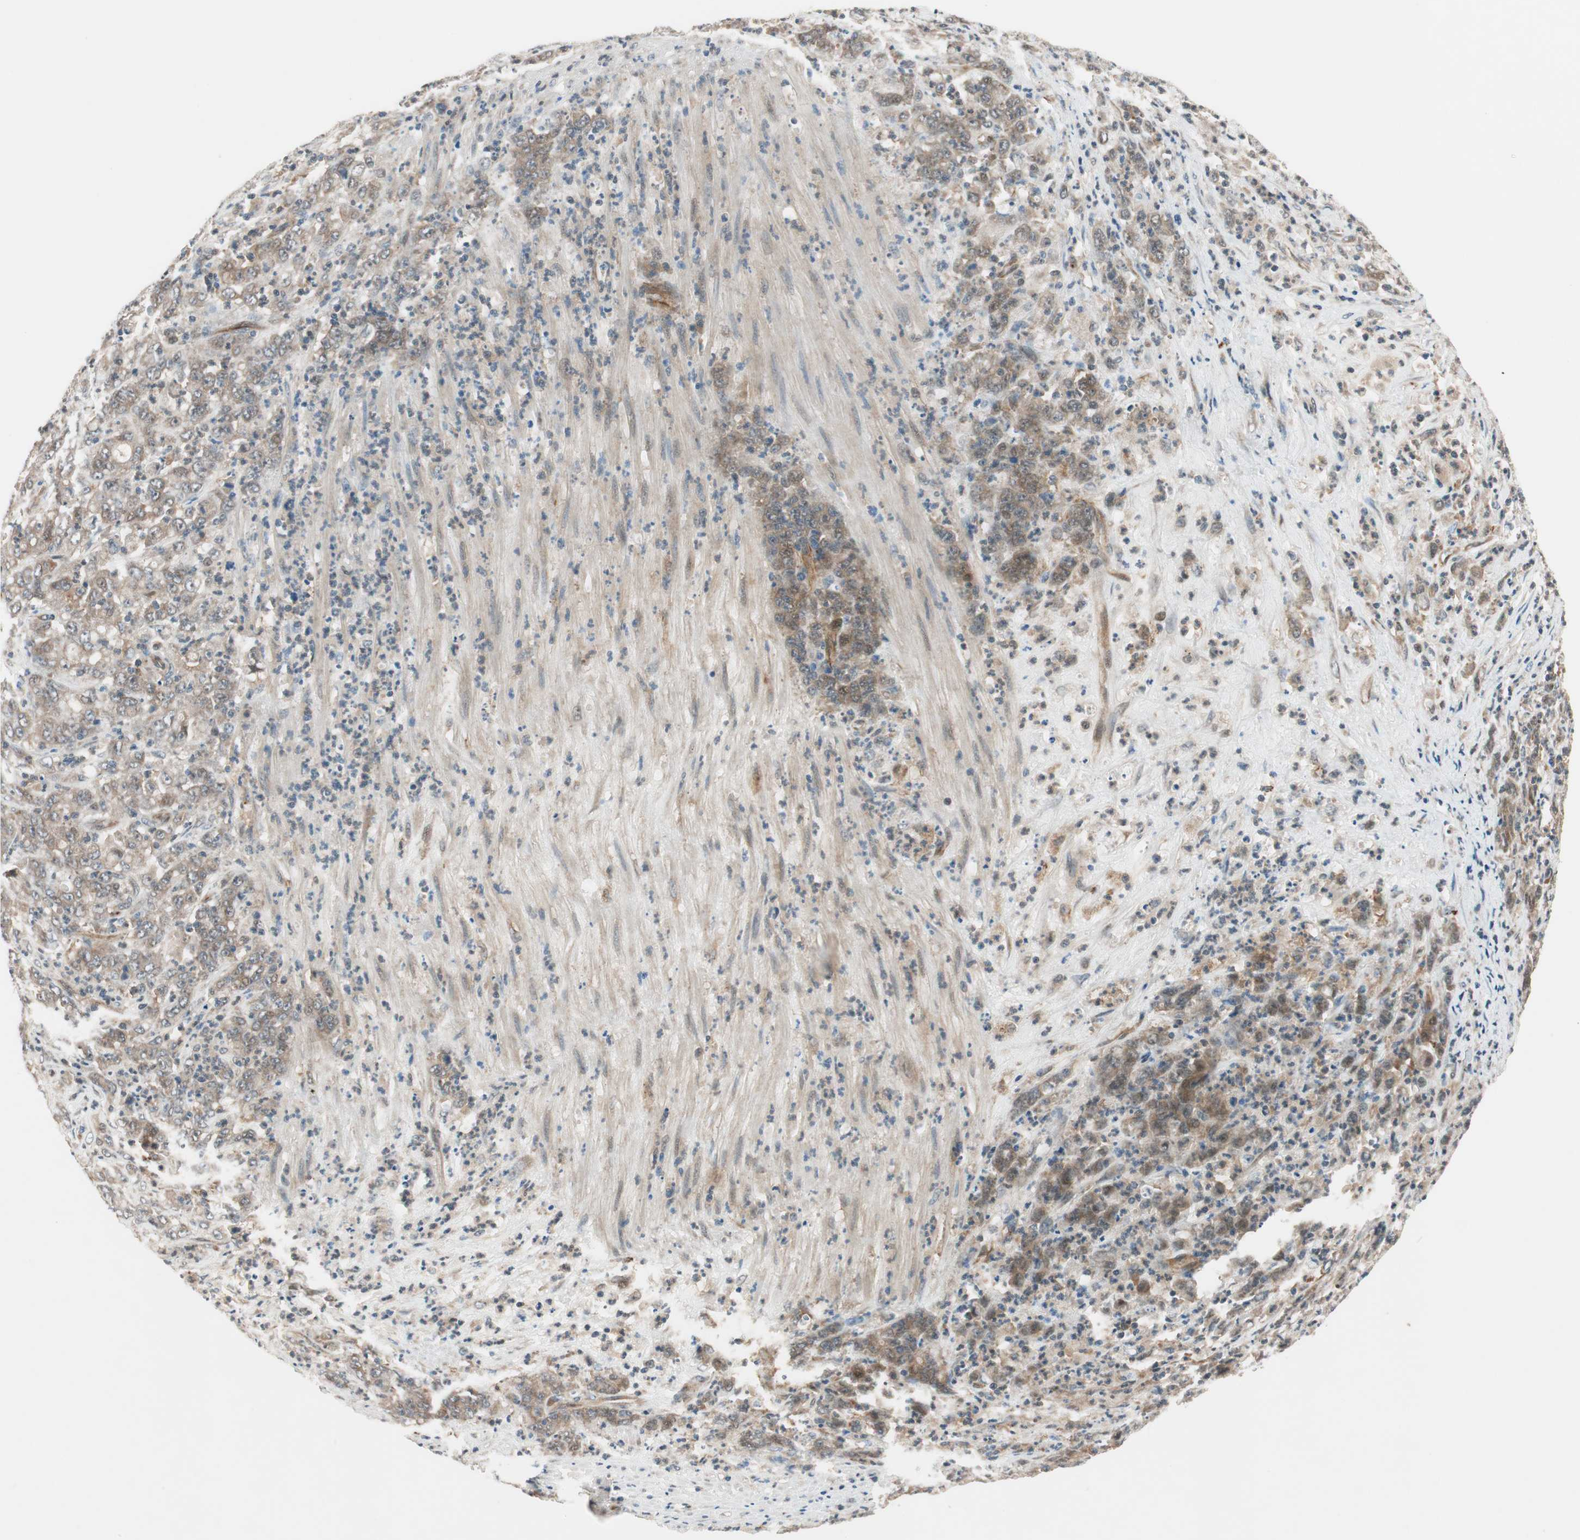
{"staining": {"intensity": "weak", "quantity": ">75%", "location": "cytoplasmic/membranous"}, "tissue": "stomach cancer", "cell_type": "Tumor cells", "image_type": "cancer", "snomed": [{"axis": "morphology", "description": "Adenocarcinoma, NOS"}, {"axis": "topography", "description": "Stomach, lower"}], "caption": "Stomach adenocarcinoma tissue demonstrates weak cytoplasmic/membranous expression in about >75% of tumor cells (DAB = brown stain, brightfield microscopy at high magnification).", "gene": "PIK3R3", "patient": {"sex": "female", "age": 71}}